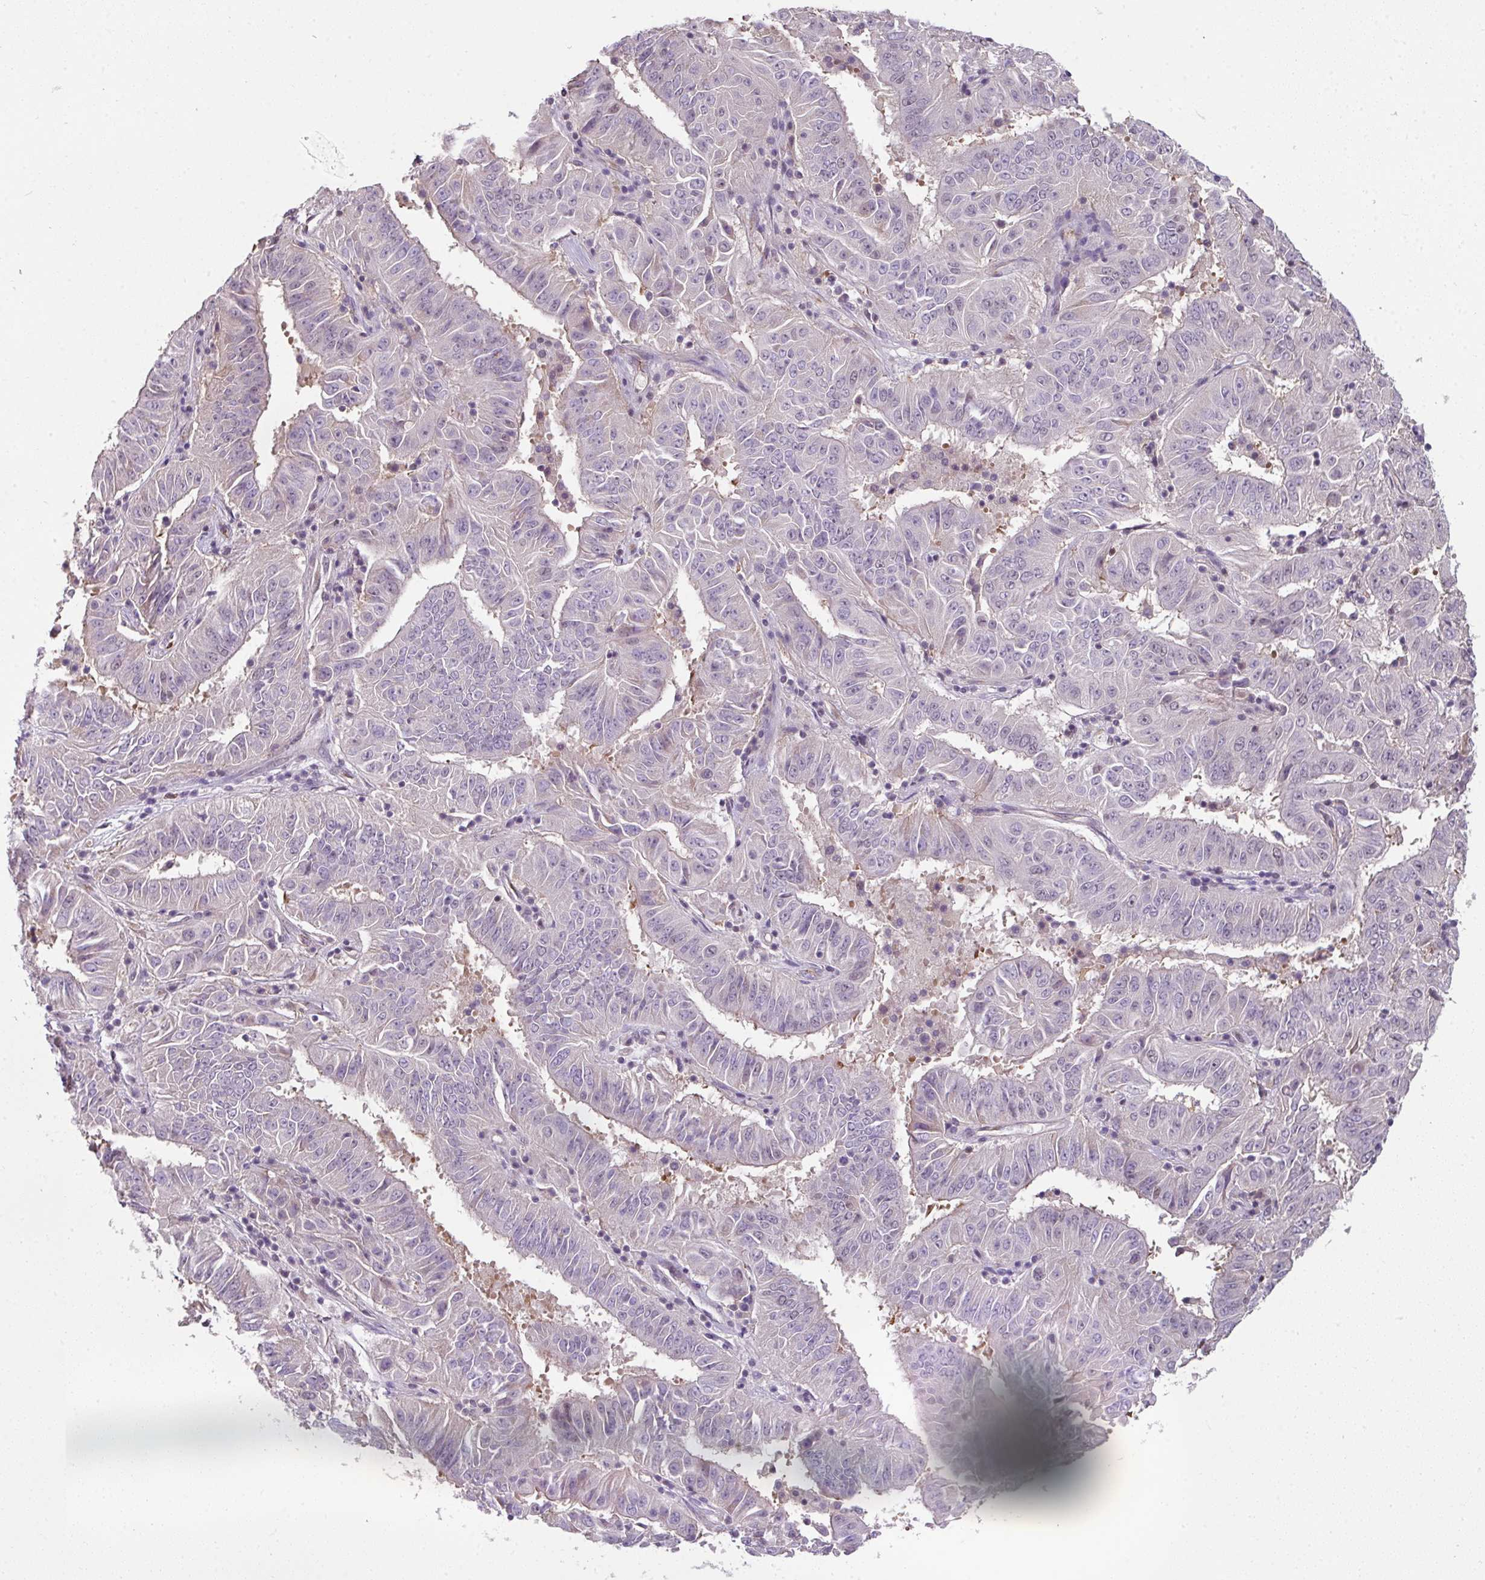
{"staining": {"intensity": "weak", "quantity": "<25%", "location": "nuclear"}, "tissue": "pancreatic cancer", "cell_type": "Tumor cells", "image_type": "cancer", "snomed": [{"axis": "morphology", "description": "Adenocarcinoma, NOS"}, {"axis": "topography", "description": "Pancreas"}], "caption": "Immunohistochemical staining of human pancreatic adenocarcinoma reveals no significant staining in tumor cells. (Immunohistochemistry, brightfield microscopy, high magnification).", "gene": "C19orf33", "patient": {"sex": "male", "age": 63}}